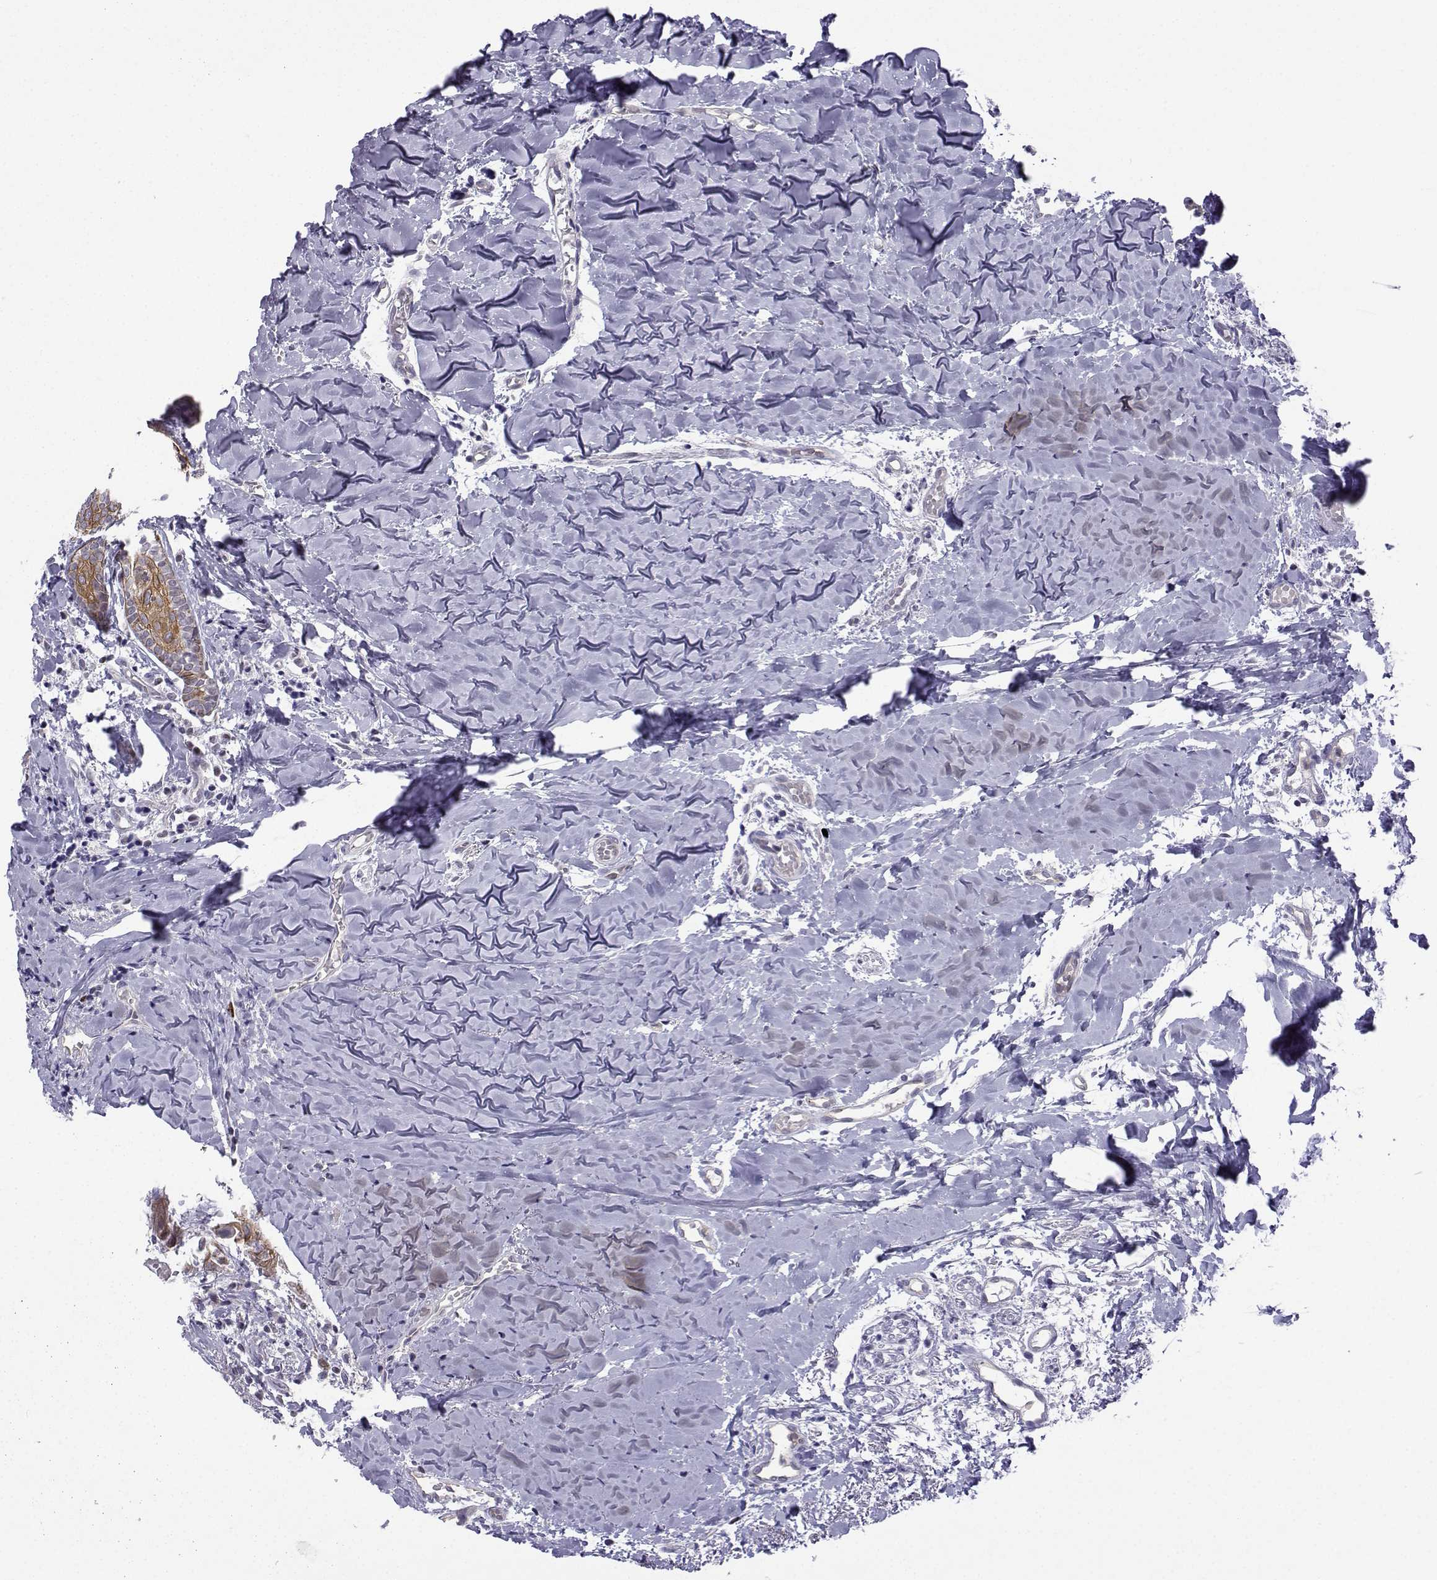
{"staining": {"intensity": "moderate", "quantity": "25%-75%", "location": "cytoplasmic/membranous"}, "tissue": "head and neck cancer", "cell_type": "Tumor cells", "image_type": "cancer", "snomed": [{"axis": "morphology", "description": "Normal tissue, NOS"}, {"axis": "morphology", "description": "Squamous cell carcinoma, NOS"}, {"axis": "topography", "description": "Oral tissue"}, {"axis": "topography", "description": "Salivary gland"}, {"axis": "topography", "description": "Head-Neck"}], "caption": "A medium amount of moderate cytoplasmic/membranous expression is seen in approximately 25%-75% of tumor cells in head and neck squamous cell carcinoma tissue.", "gene": "INCENP", "patient": {"sex": "female", "age": 62}}